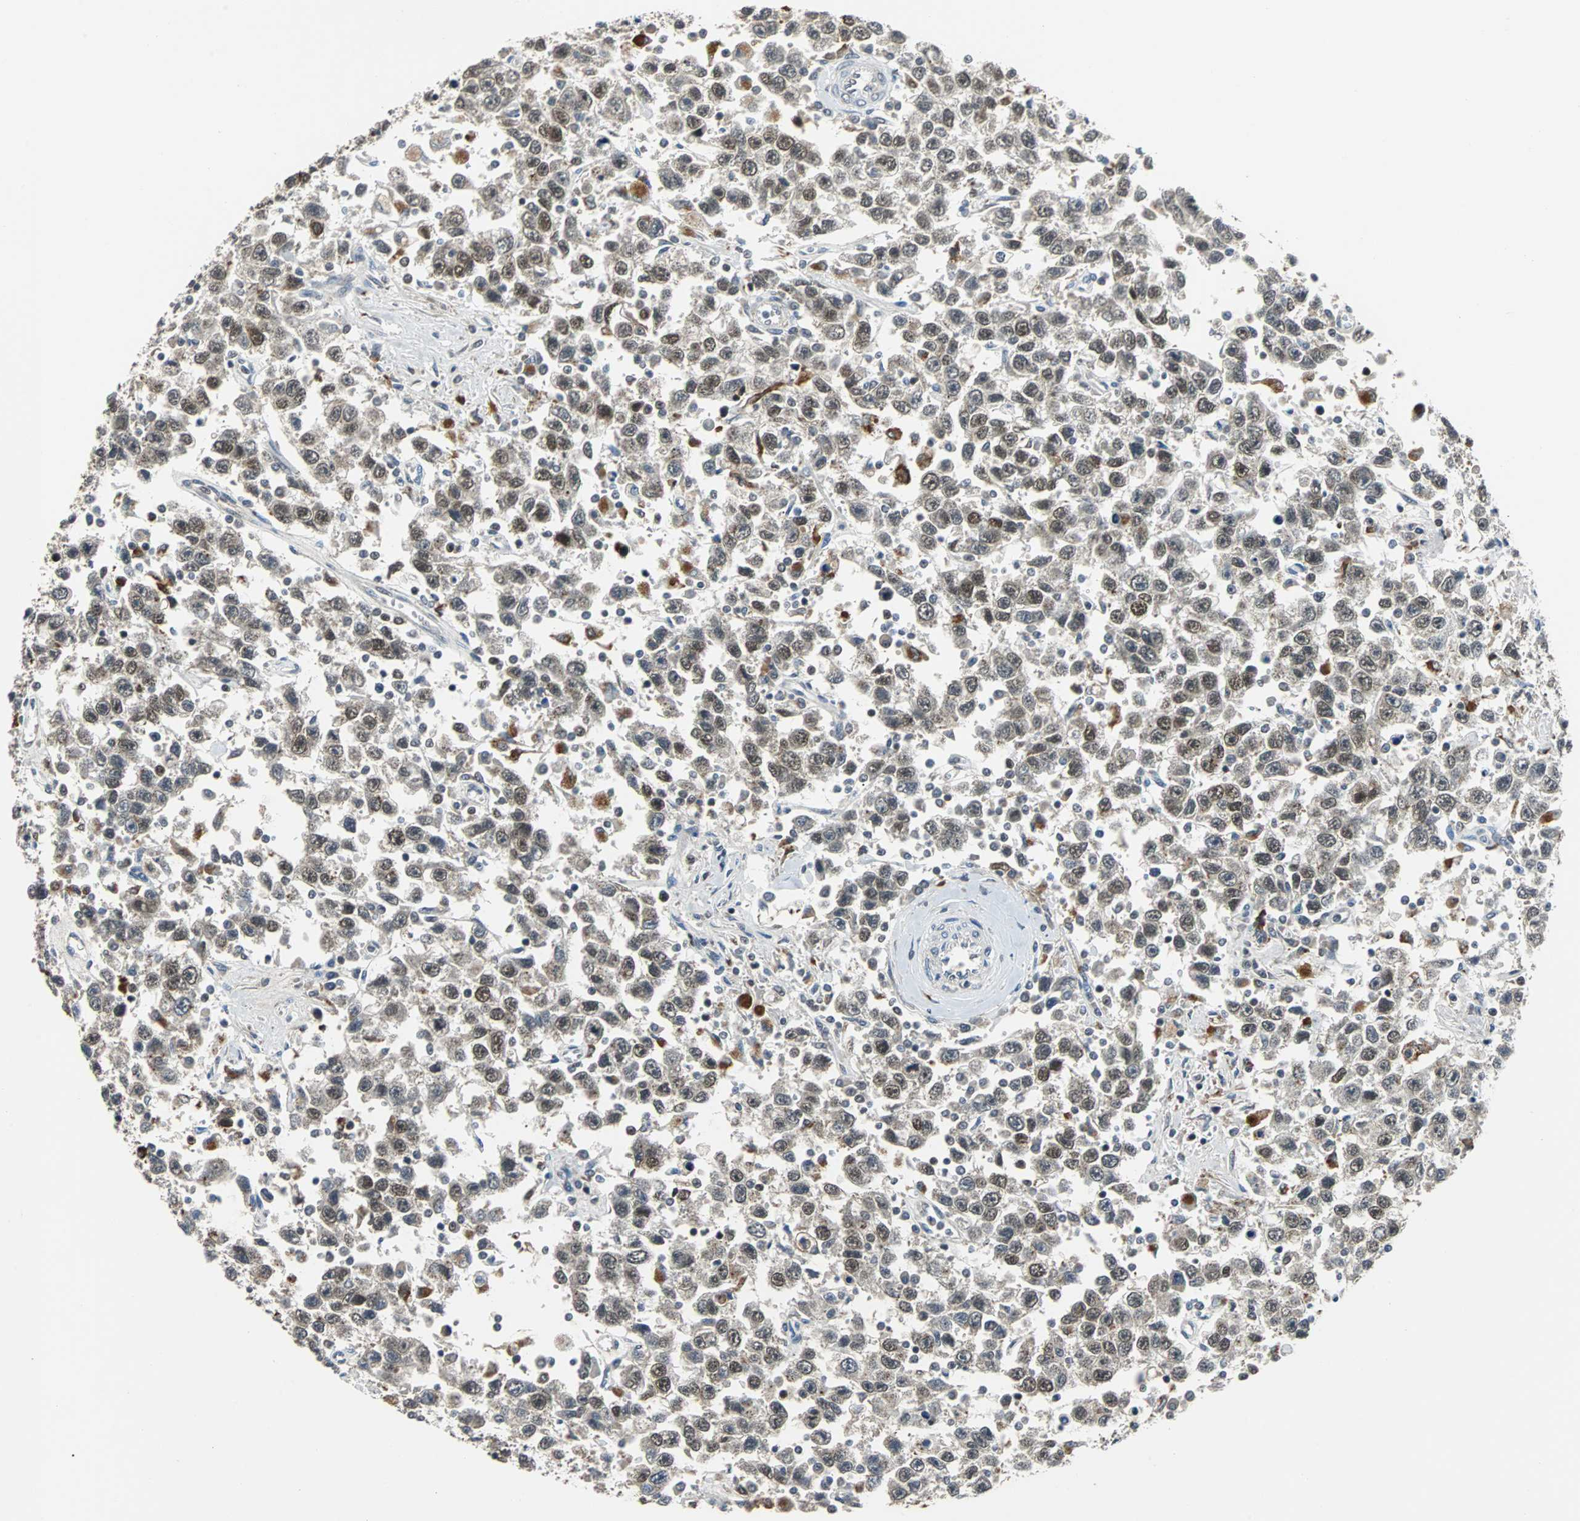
{"staining": {"intensity": "moderate", "quantity": ">75%", "location": "nuclear"}, "tissue": "testis cancer", "cell_type": "Tumor cells", "image_type": "cancer", "snomed": [{"axis": "morphology", "description": "Seminoma, NOS"}, {"axis": "topography", "description": "Testis"}], "caption": "Immunohistochemistry staining of testis cancer, which reveals medium levels of moderate nuclear staining in approximately >75% of tumor cells indicating moderate nuclear protein positivity. The staining was performed using DAB (3,3'-diaminobenzidine) (brown) for protein detection and nuclei were counterstained in hematoxylin (blue).", "gene": "HLX", "patient": {"sex": "male", "age": 41}}